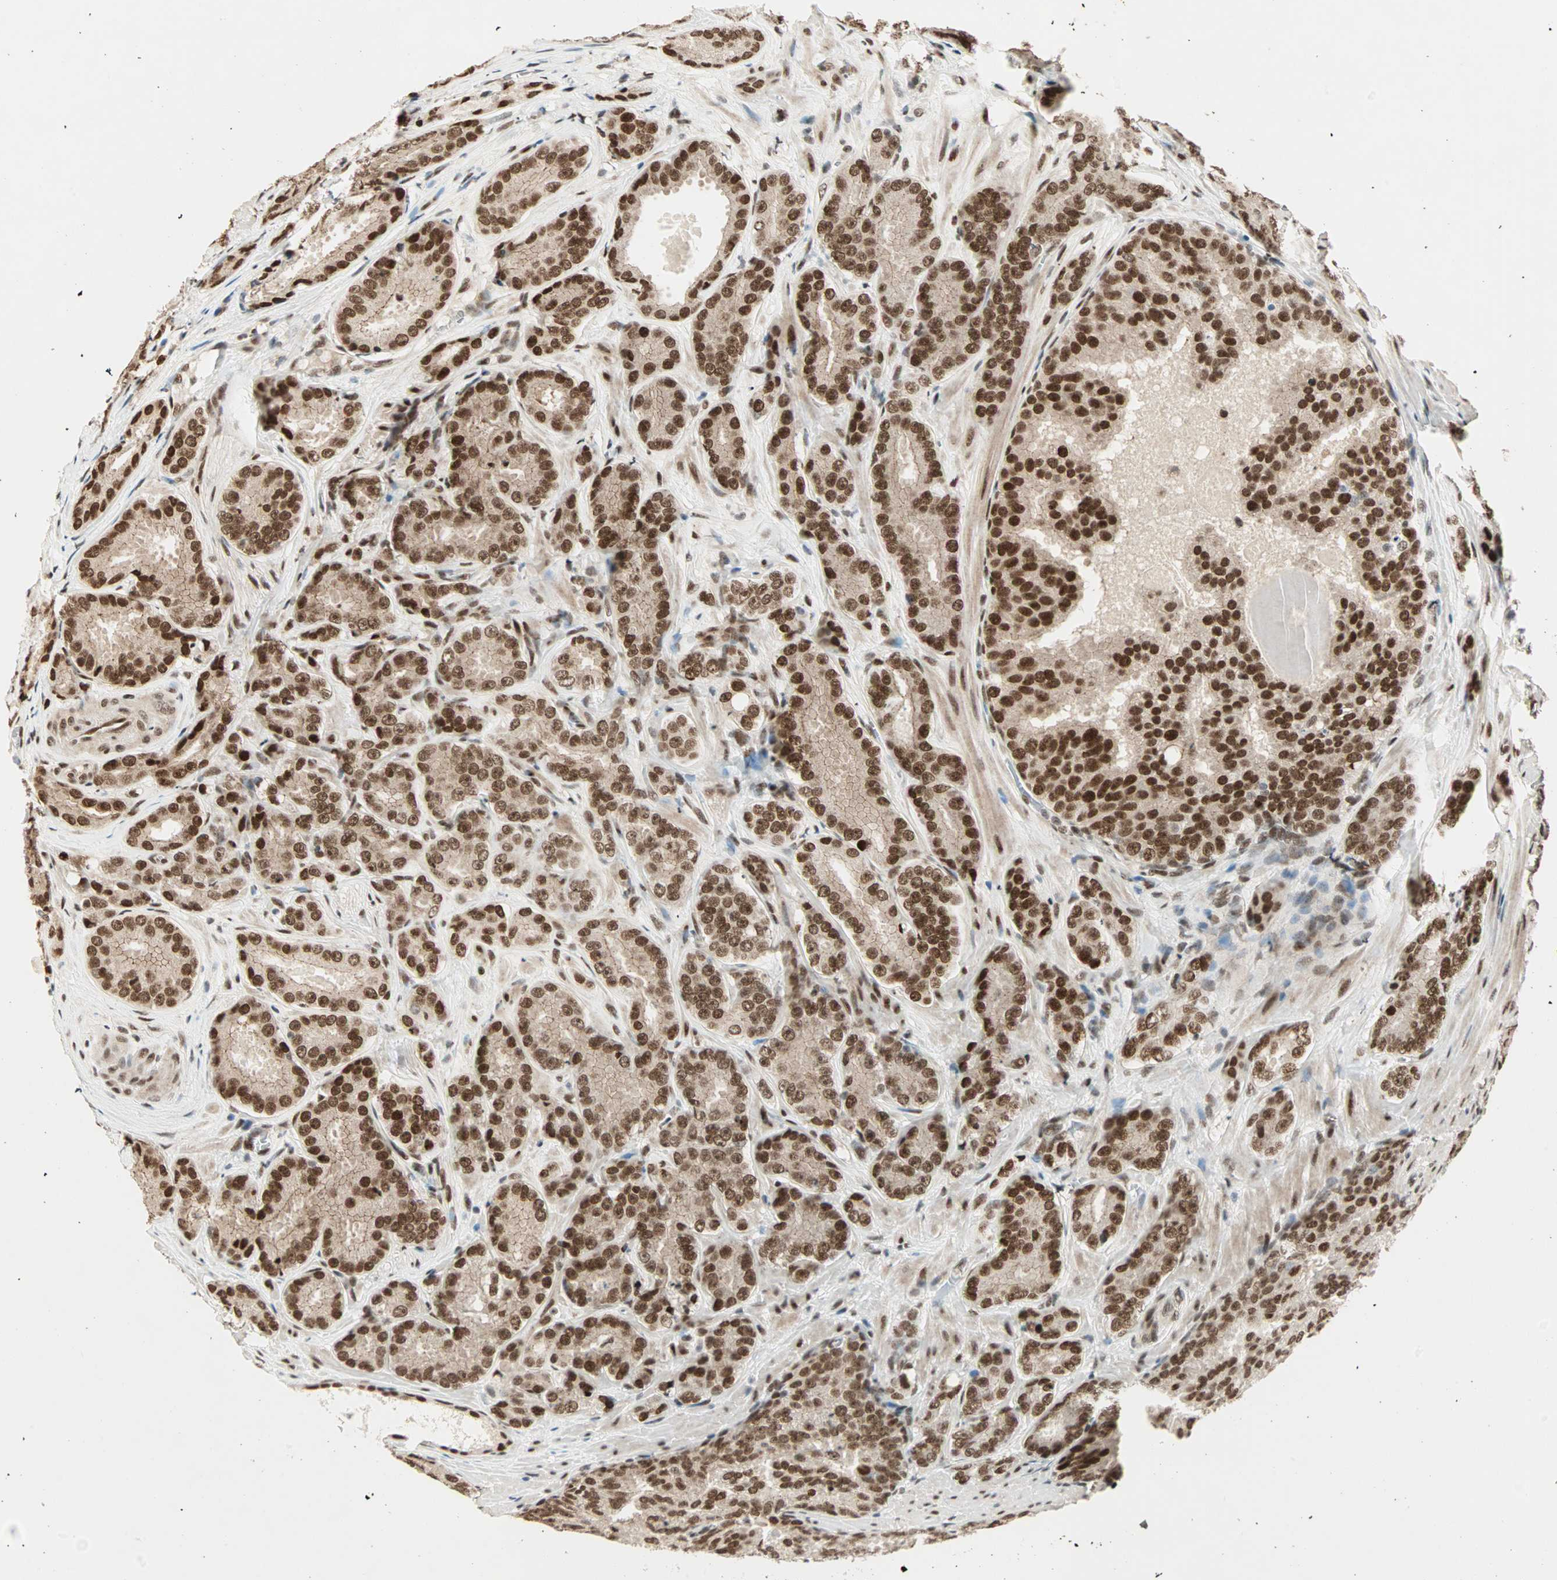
{"staining": {"intensity": "strong", "quantity": ">75%", "location": "nuclear"}, "tissue": "prostate cancer", "cell_type": "Tumor cells", "image_type": "cancer", "snomed": [{"axis": "morphology", "description": "Adenocarcinoma, High grade"}, {"axis": "topography", "description": "Prostate"}], "caption": "IHC of prostate high-grade adenocarcinoma reveals high levels of strong nuclear positivity in approximately >75% of tumor cells.", "gene": "BLM", "patient": {"sex": "male", "age": 64}}